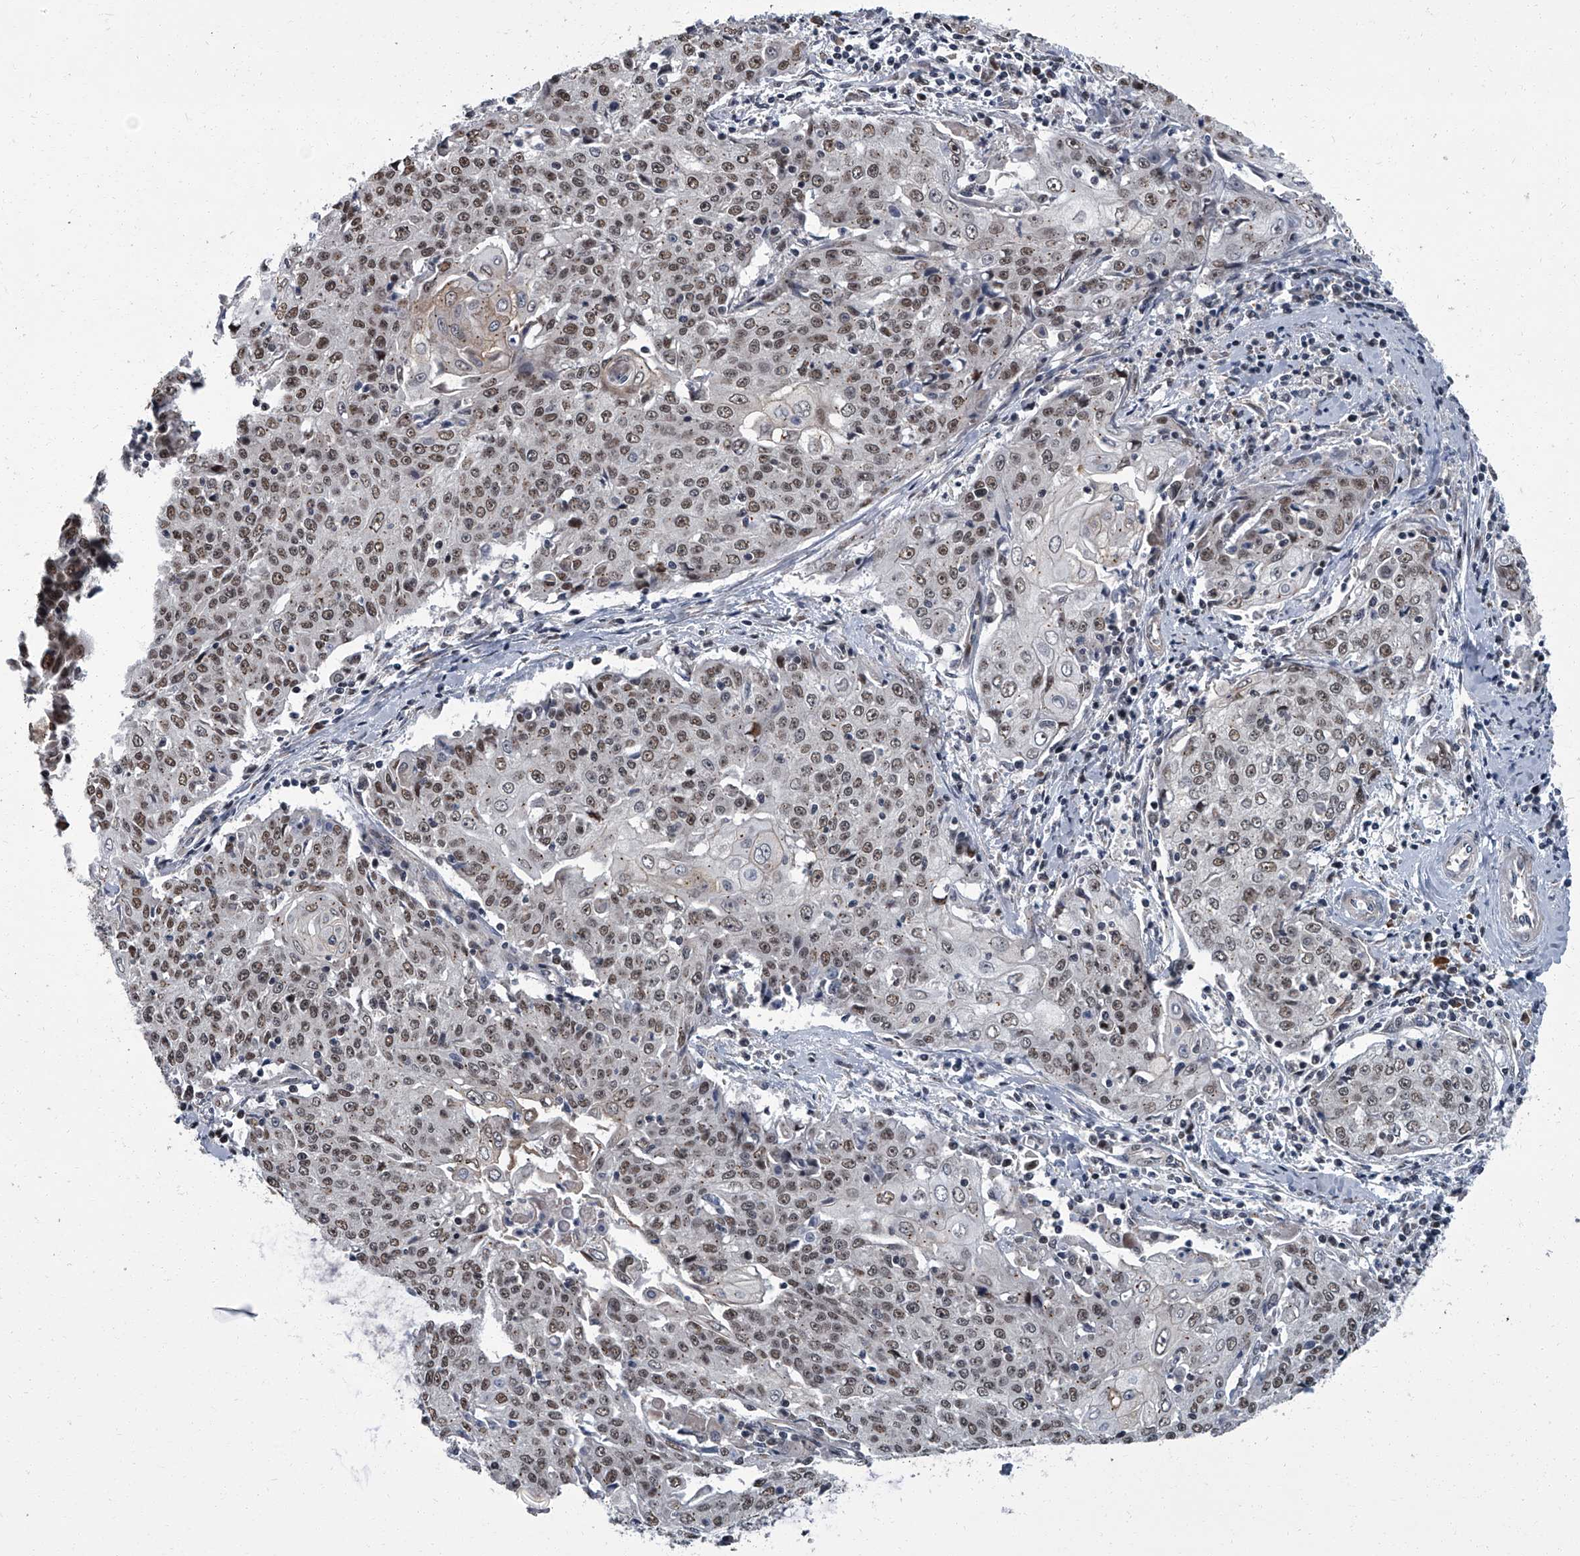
{"staining": {"intensity": "moderate", "quantity": ">75%", "location": "nuclear"}, "tissue": "cervical cancer", "cell_type": "Tumor cells", "image_type": "cancer", "snomed": [{"axis": "morphology", "description": "Squamous cell carcinoma, NOS"}, {"axis": "topography", "description": "Cervix"}], "caption": "Immunohistochemical staining of human cervical cancer (squamous cell carcinoma) demonstrates medium levels of moderate nuclear protein expression in approximately >75% of tumor cells.", "gene": "ZNF274", "patient": {"sex": "female", "age": 48}}